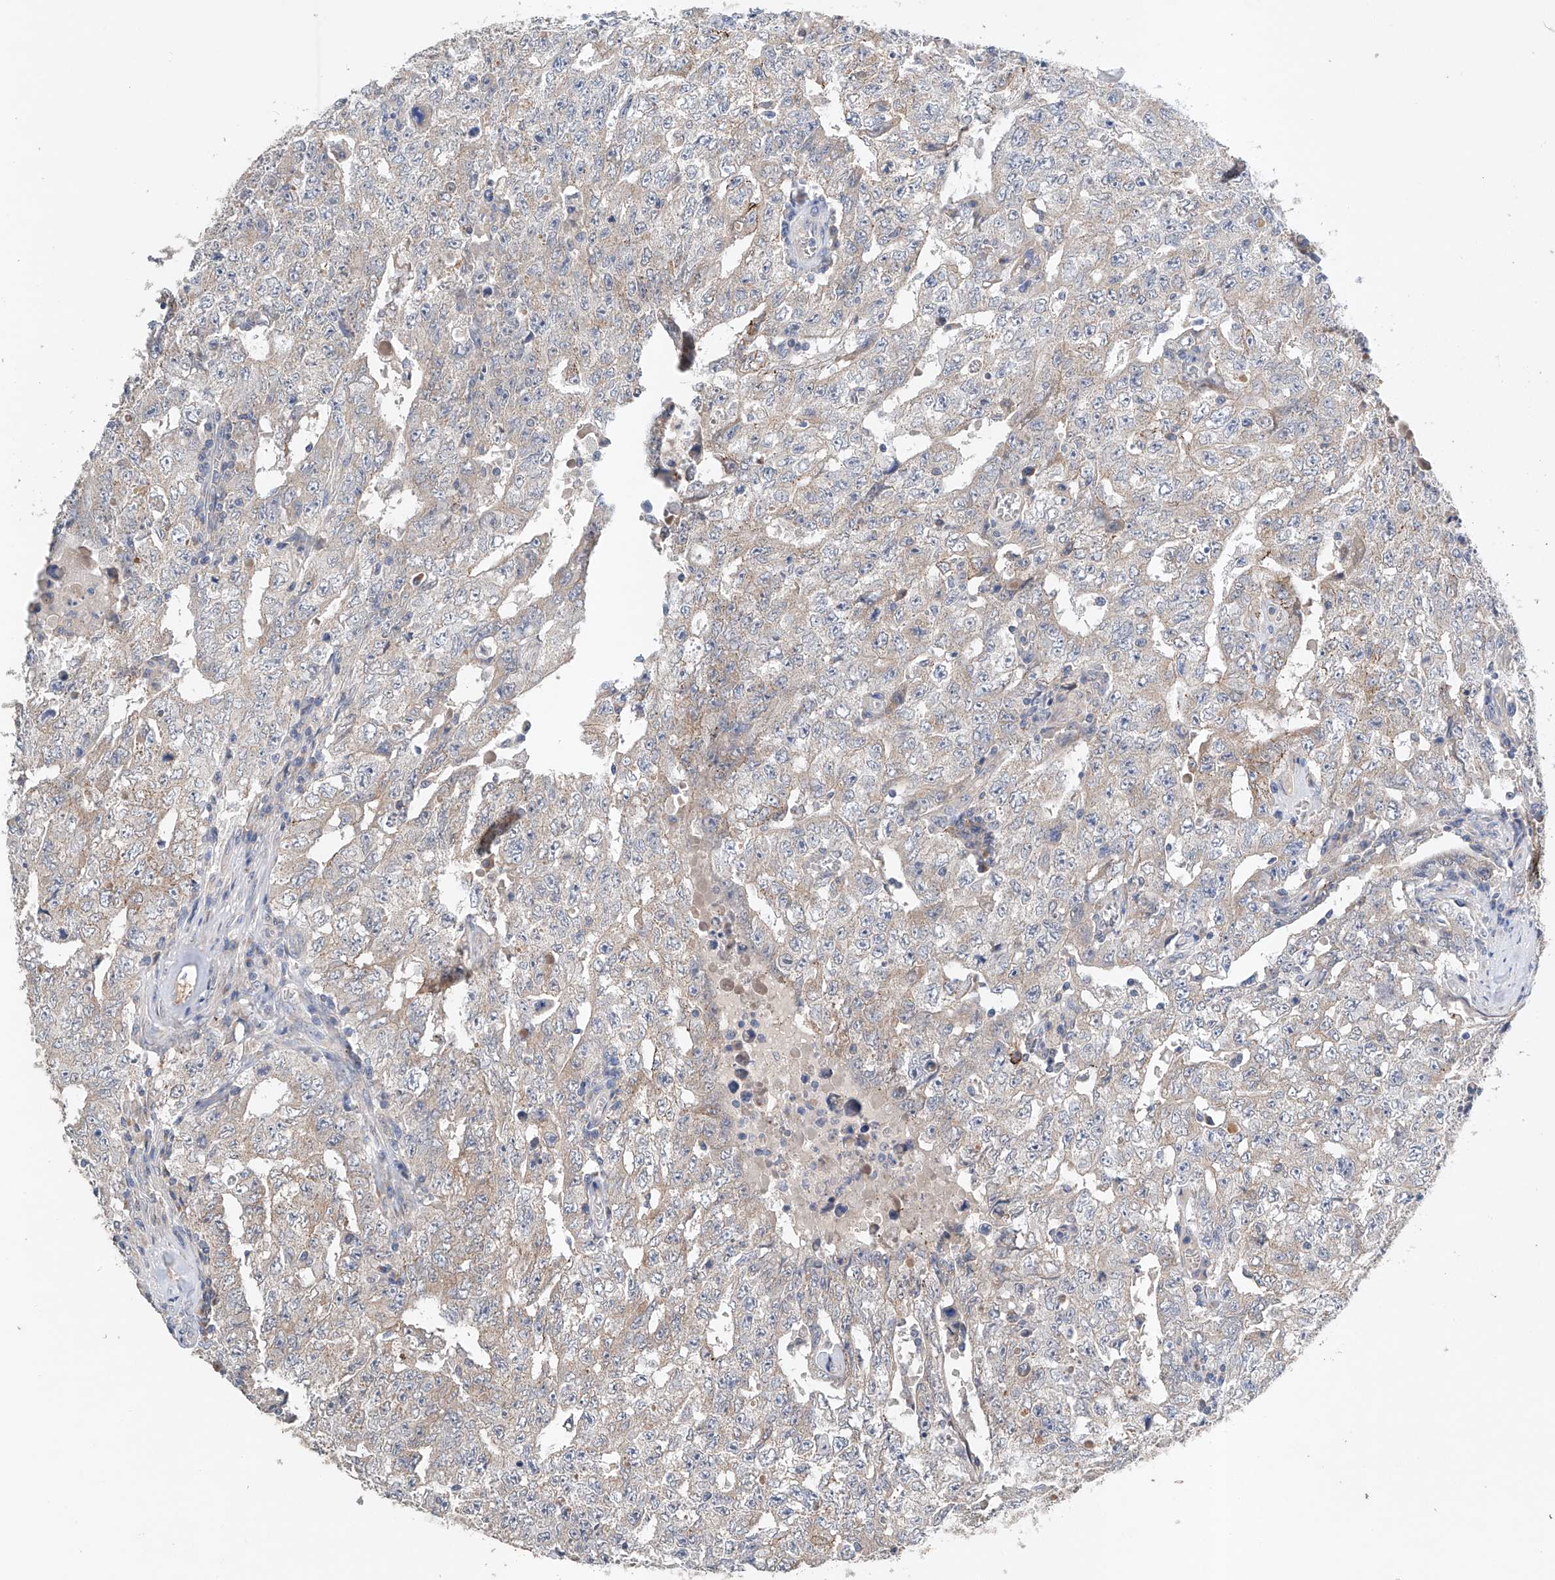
{"staining": {"intensity": "weak", "quantity": "25%-75%", "location": "cytoplasmic/membranous"}, "tissue": "testis cancer", "cell_type": "Tumor cells", "image_type": "cancer", "snomed": [{"axis": "morphology", "description": "Carcinoma, Embryonal, NOS"}, {"axis": "topography", "description": "Testis"}], "caption": "Immunohistochemistry micrograph of human testis cancer (embryonal carcinoma) stained for a protein (brown), which exhibits low levels of weak cytoplasmic/membranous staining in about 25%-75% of tumor cells.", "gene": "GPC4", "patient": {"sex": "male", "age": 26}}